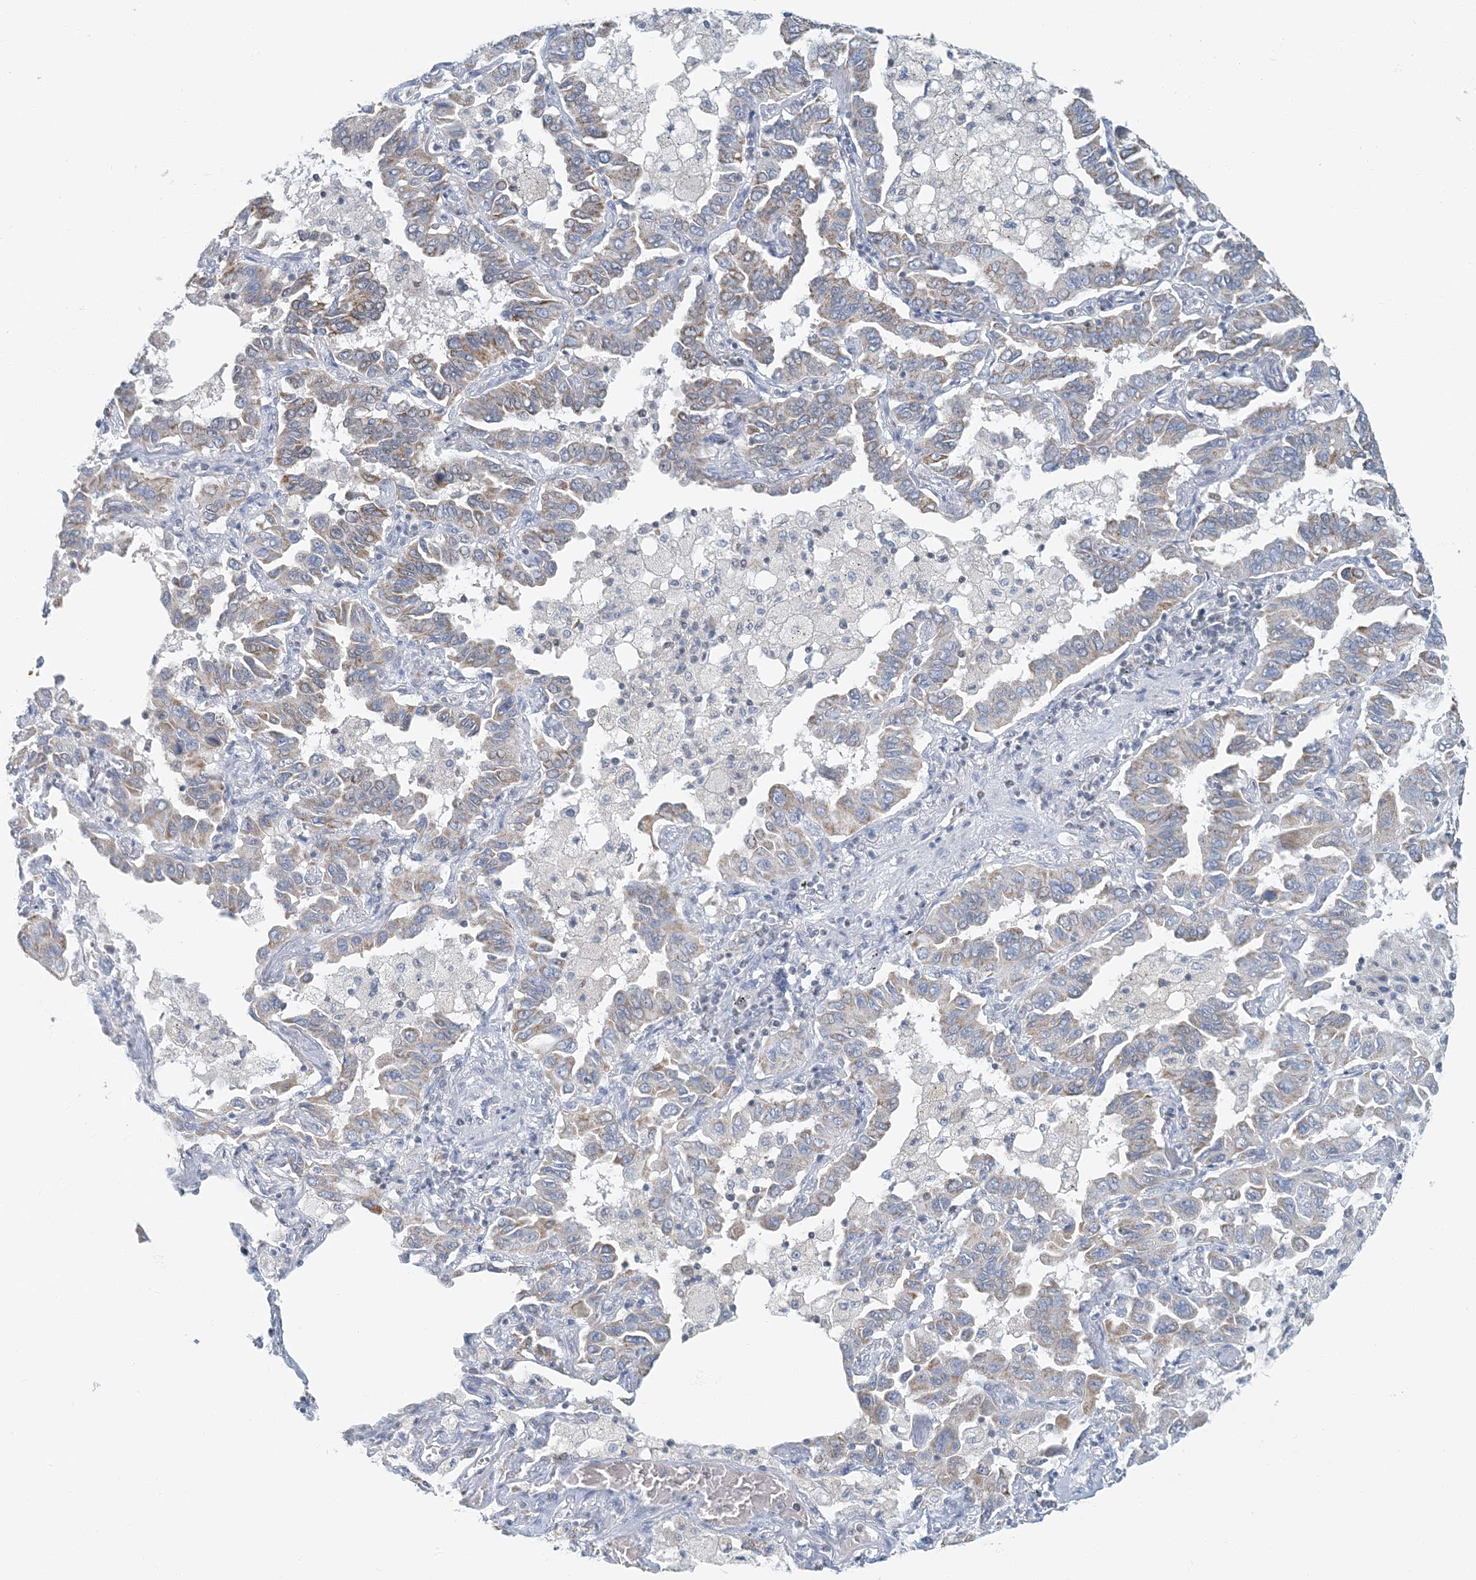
{"staining": {"intensity": "weak", "quantity": "25%-75%", "location": "cytoplasmic/membranous"}, "tissue": "lung cancer", "cell_type": "Tumor cells", "image_type": "cancer", "snomed": [{"axis": "morphology", "description": "Adenocarcinoma, NOS"}, {"axis": "topography", "description": "Lung"}], "caption": "A brown stain shows weak cytoplasmic/membranous expression of a protein in human lung cancer tumor cells.", "gene": "BDH1", "patient": {"sex": "male", "age": 64}}